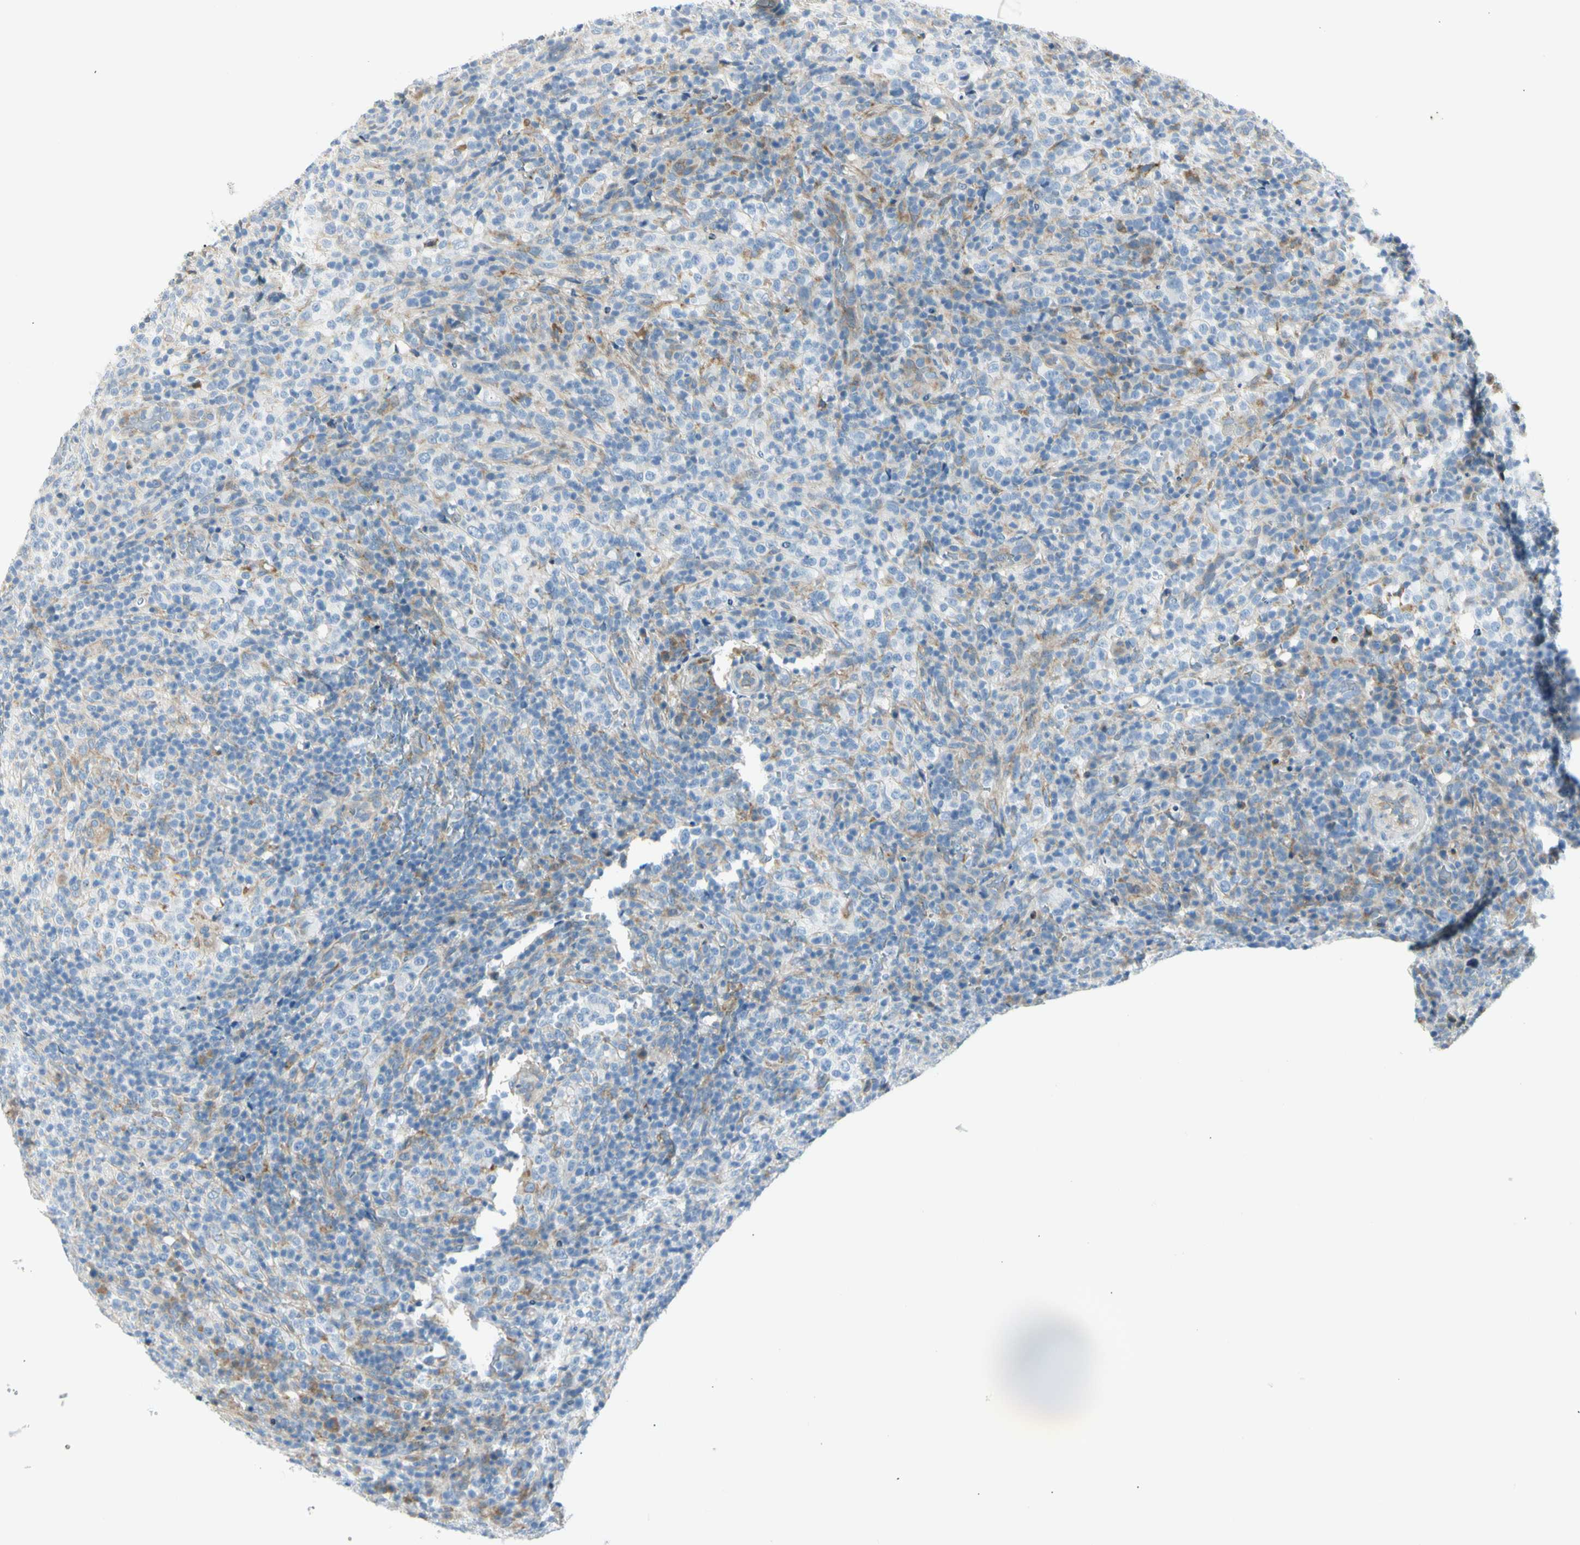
{"staining": {"intensity": "negative", "quantity": "none", "location": "none"}, "tissue": "lymphoma", "cell_type": "Tumor cells", "image_type": "cancer", "snomed": [{"axis": "morphology", "description": "Malignant lymphoma, non-Hodgkin's type, High grade"}, {"axis": "topography", "description": "Lymph node"}], "caption": "Human high-grade malignant lymphoma, non-Hodgkin's type stained for a protein using immunohistochemistry exhibits no expression in tumor cells.", "gene": "TNFSF11", "patient": {"sex": "female", "age": 76}}